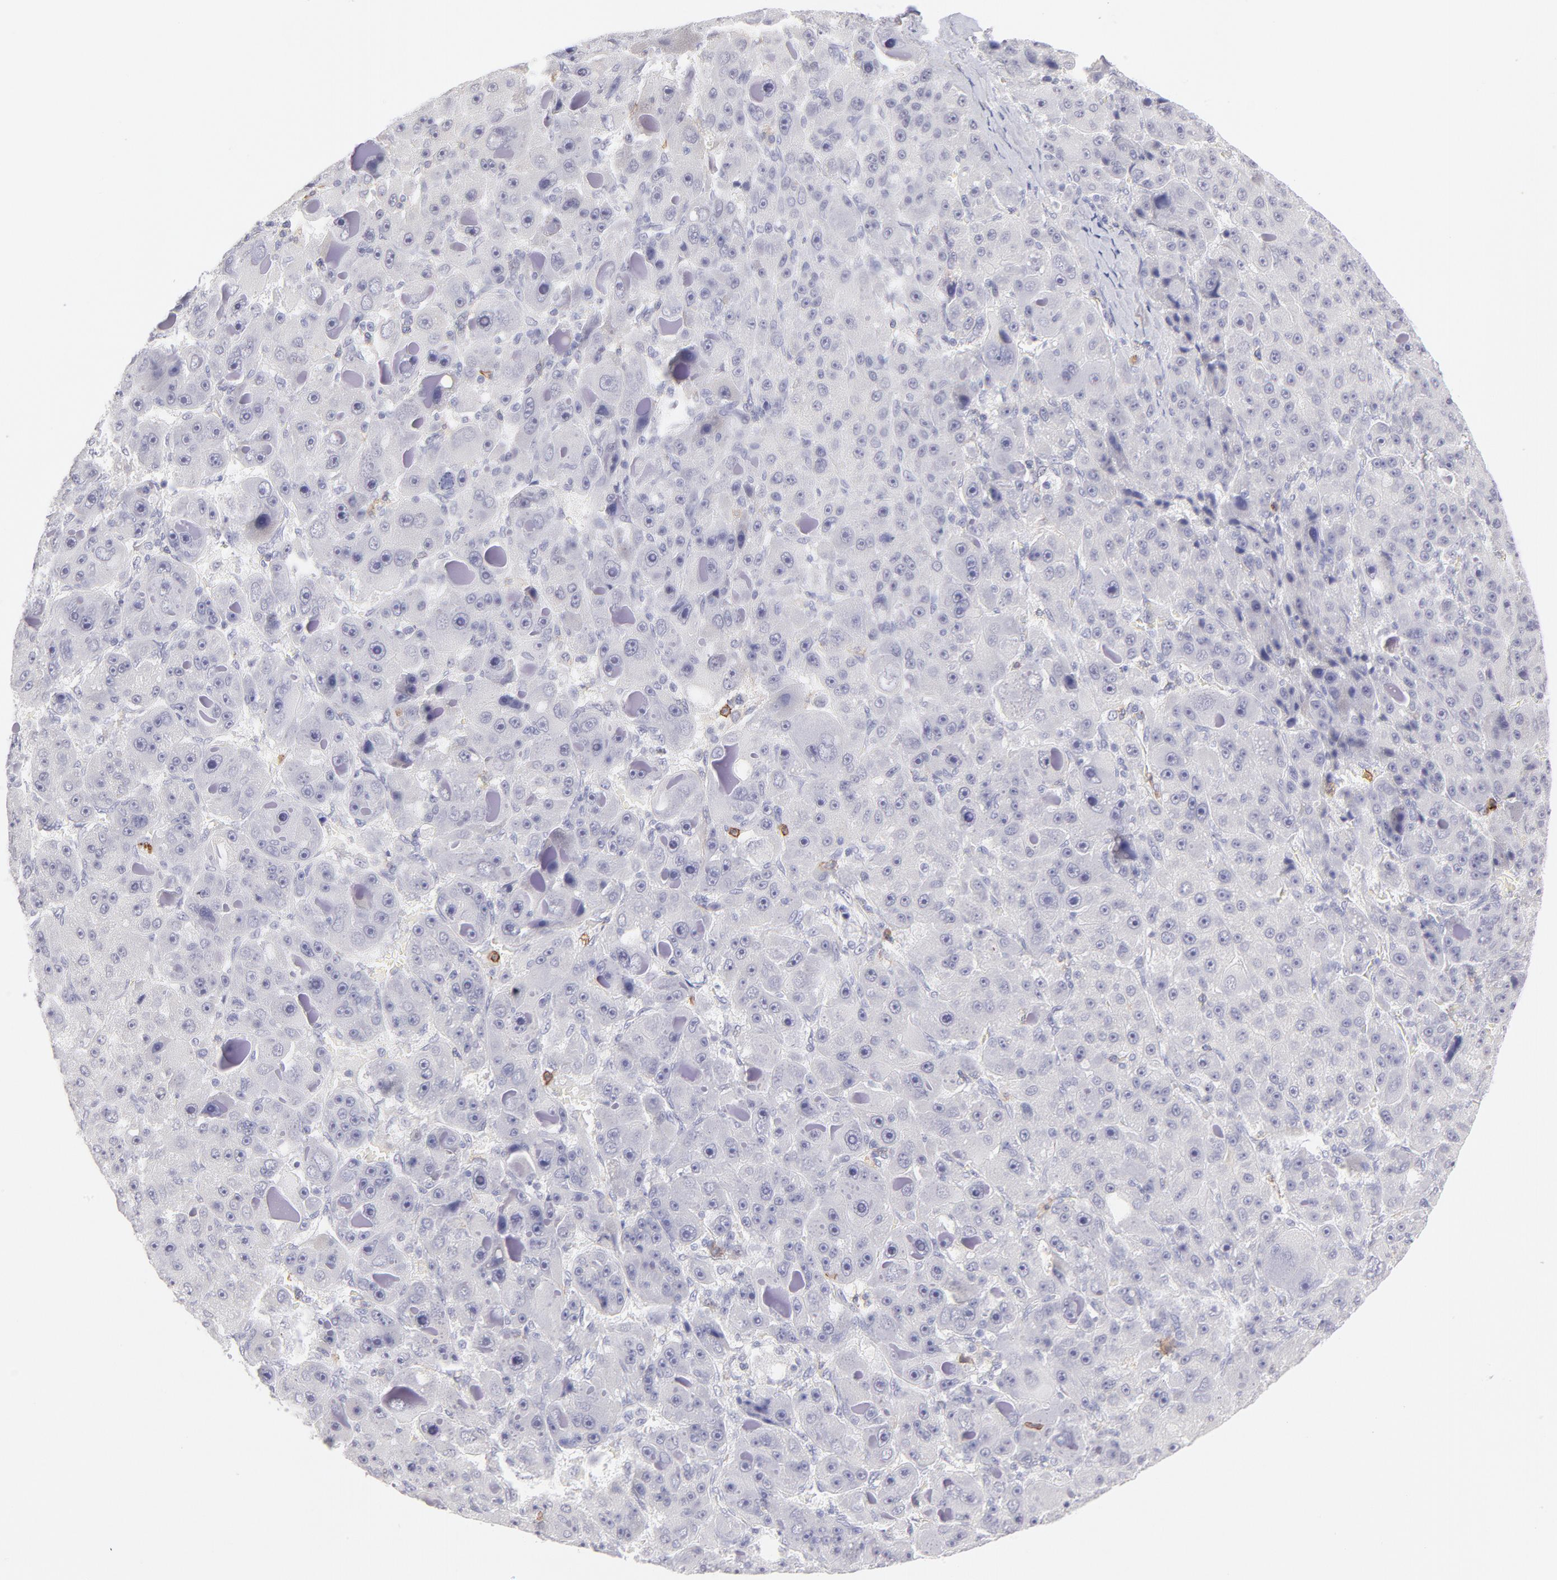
{"staining": {"intensity": "negative", "quantity": "none", "location": "none"}, "tissue": "liver cancer", "cell_type": "Tumor cells", "image_type": "cancer", "snomed": [{"axis": "morphology", "description": "Carcinoma, Hepatocellular, NOS"}, {"axis": "topography", "description": "Liver"}], "caption": "DAB (3,3'-diaminobenzidine) immunohistochemical staining of human hepatocellular carcinoma (liver) exhibits no significant staining in tumor cells.", "gene": "LTB4R", "patient": {"sex": "male", "age": 76}}